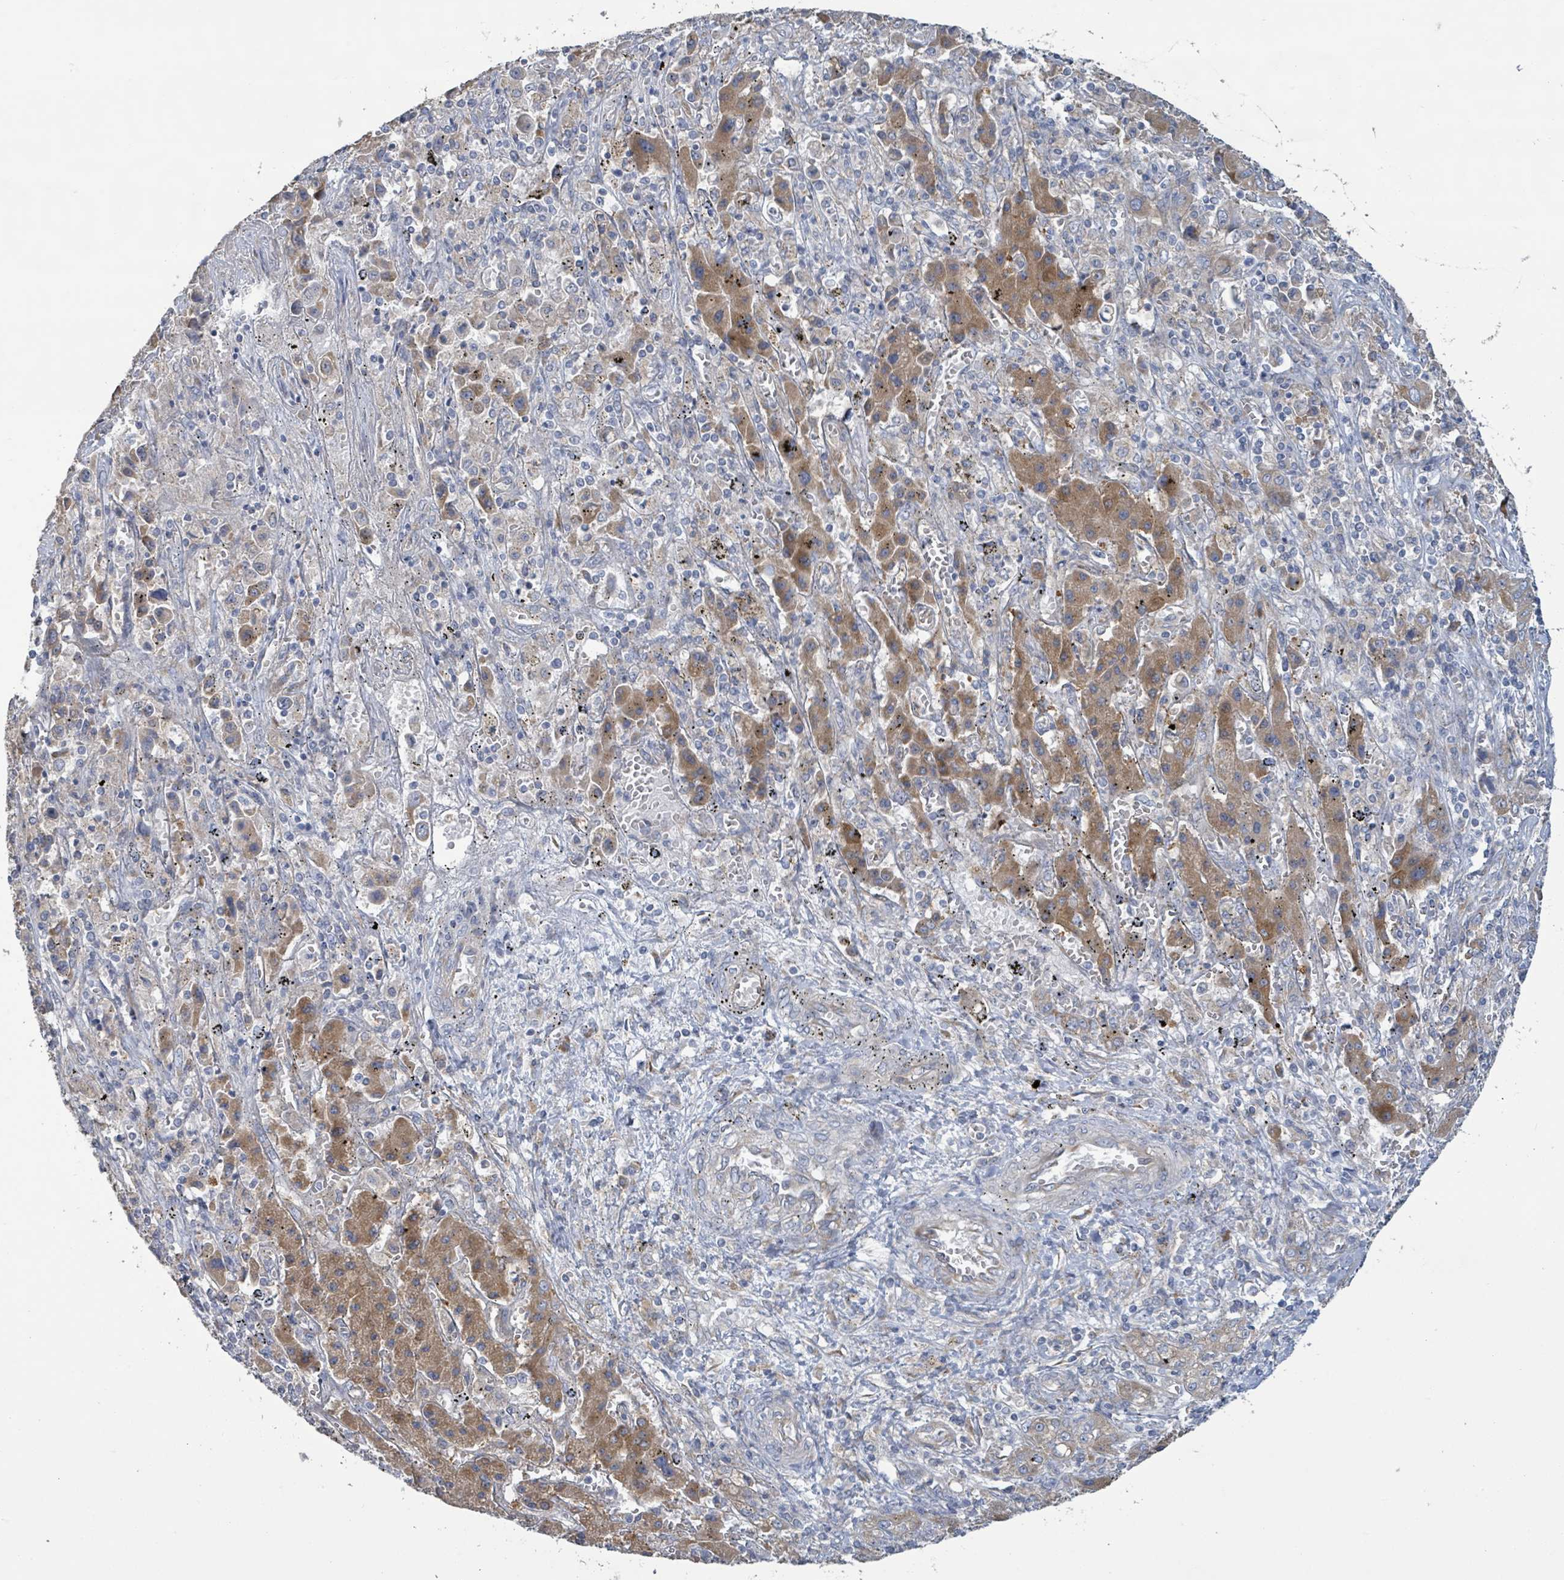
{"staining": {"intensity": "moderate", "quantity": ">75%", "location": "cytoplasmic/membranous"}, "tissue": "liver cancer", "cell_type": "Tumor cells", "image_type": "cancer", "snomed": [{"axis": "morphology", "description": "Cholangiocarcinoma"}, {"axis": "topography", "description": "Liver"}], "caption": "DAB (3,3'-diaminobenzidine) immunohistochemical staining of human liver cancer (cholangiocarcinoma) displays moderate cytoplasmic/membranous protein positivity in approximately >75% of tumor cells. The staining was performed using DAB to visualize the protein expression in brown, while the nuclei were stained in blue with hematoxylin (Magnification: 20x).", "gene": "RPL32", "patient": {"sex": "female", "age": 52}}